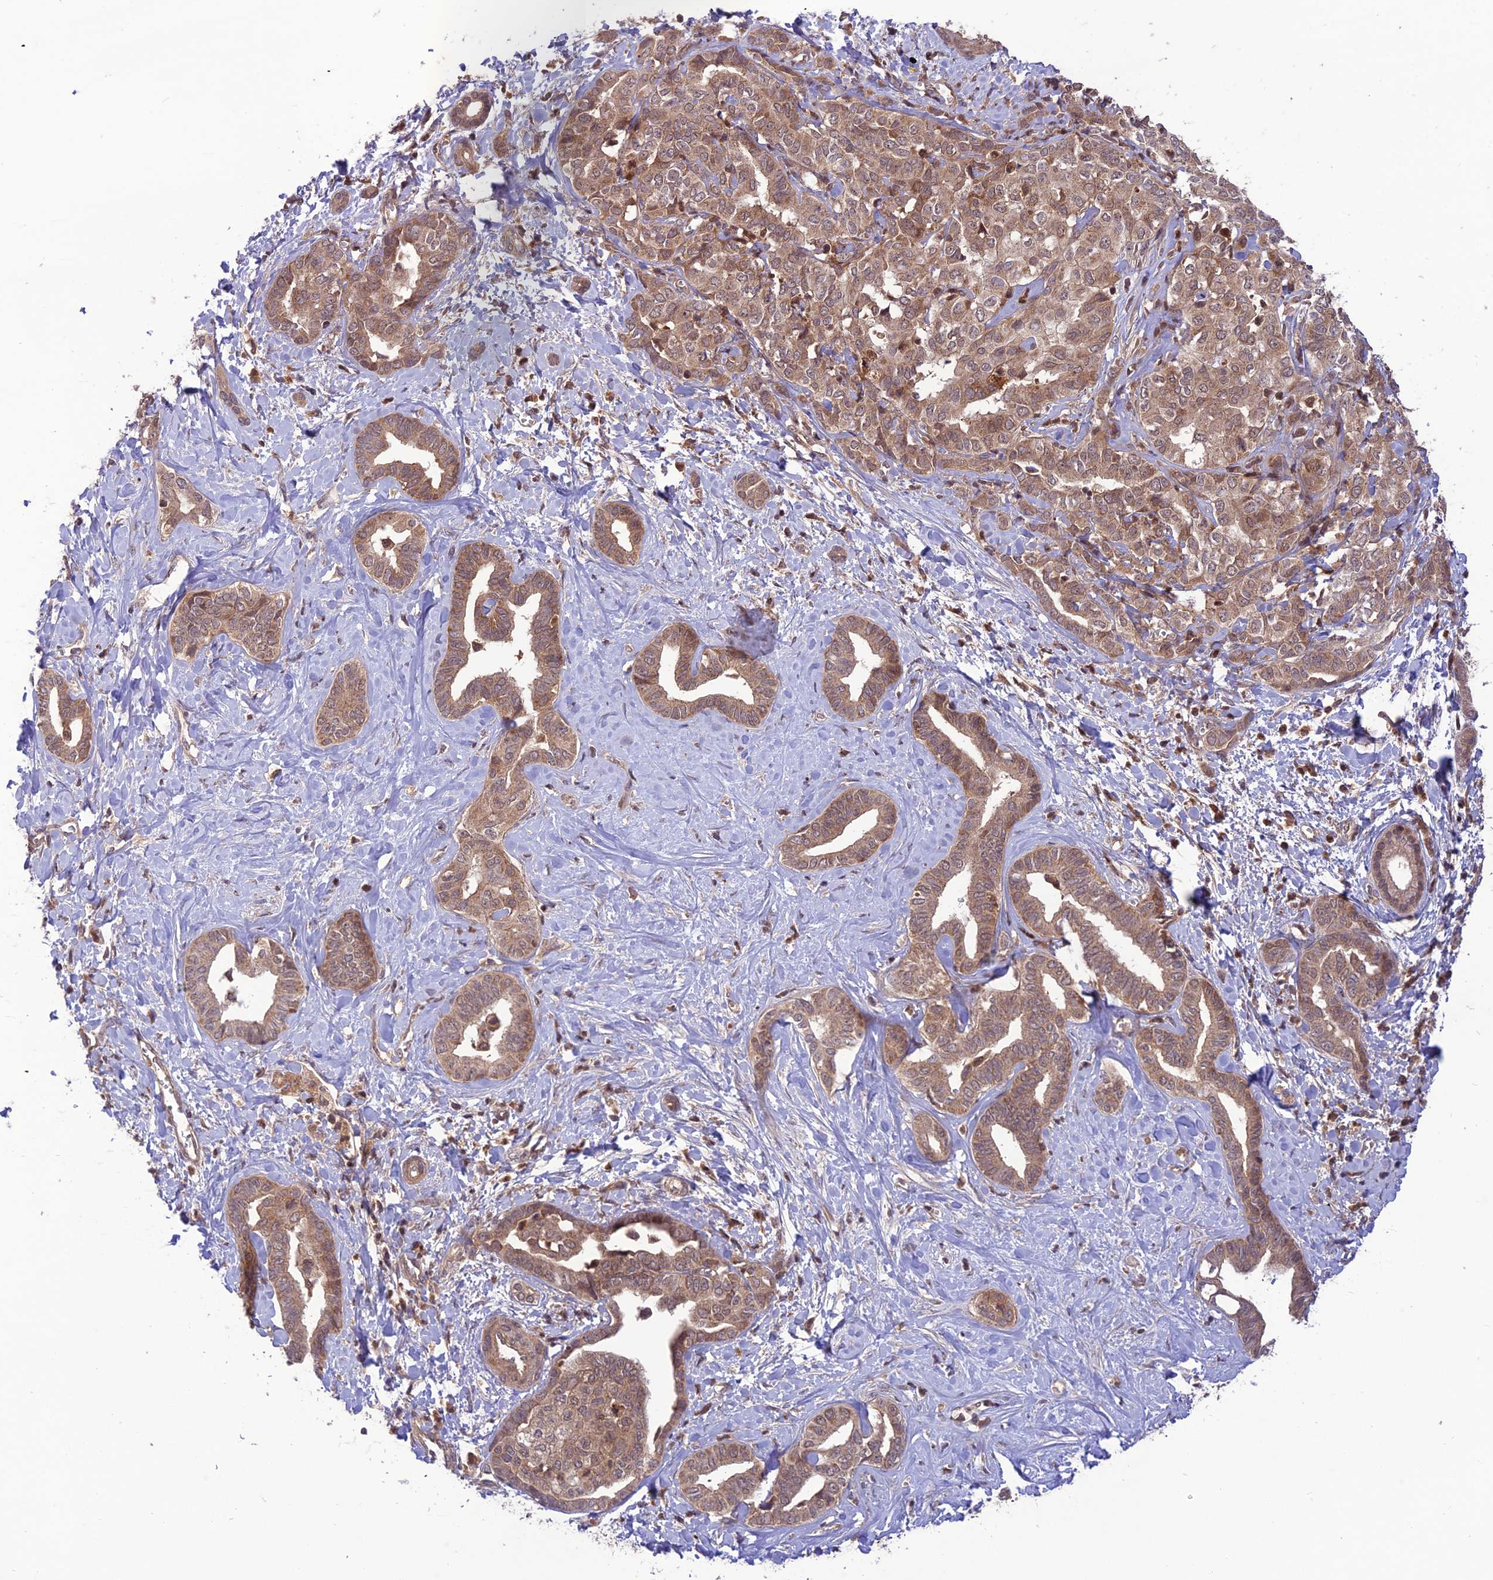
{"staining": {"intensity": "weak", "quantity": ">75%", "location": "cytoplasmic/membranous,nuclear"}, "tissue": "liver cancer", "cell_type": "Tumor cells", "image_type": "cancer", "snomed": [{"axis": "morphology", "description": "Cholangiocarcinoma"}, {"axis": "topography", "description": "Liver"}], "caption": "A low amount of weak cytoplasmic/membranous and nuclear staining is seen in approximately >75% of tumor cells in liver cancer tissue. (DAB = brown stain, brightfield microscopy at high magnification).", "gene": "NDUFC1", "patient": {"sex": "female", "age": 77}}